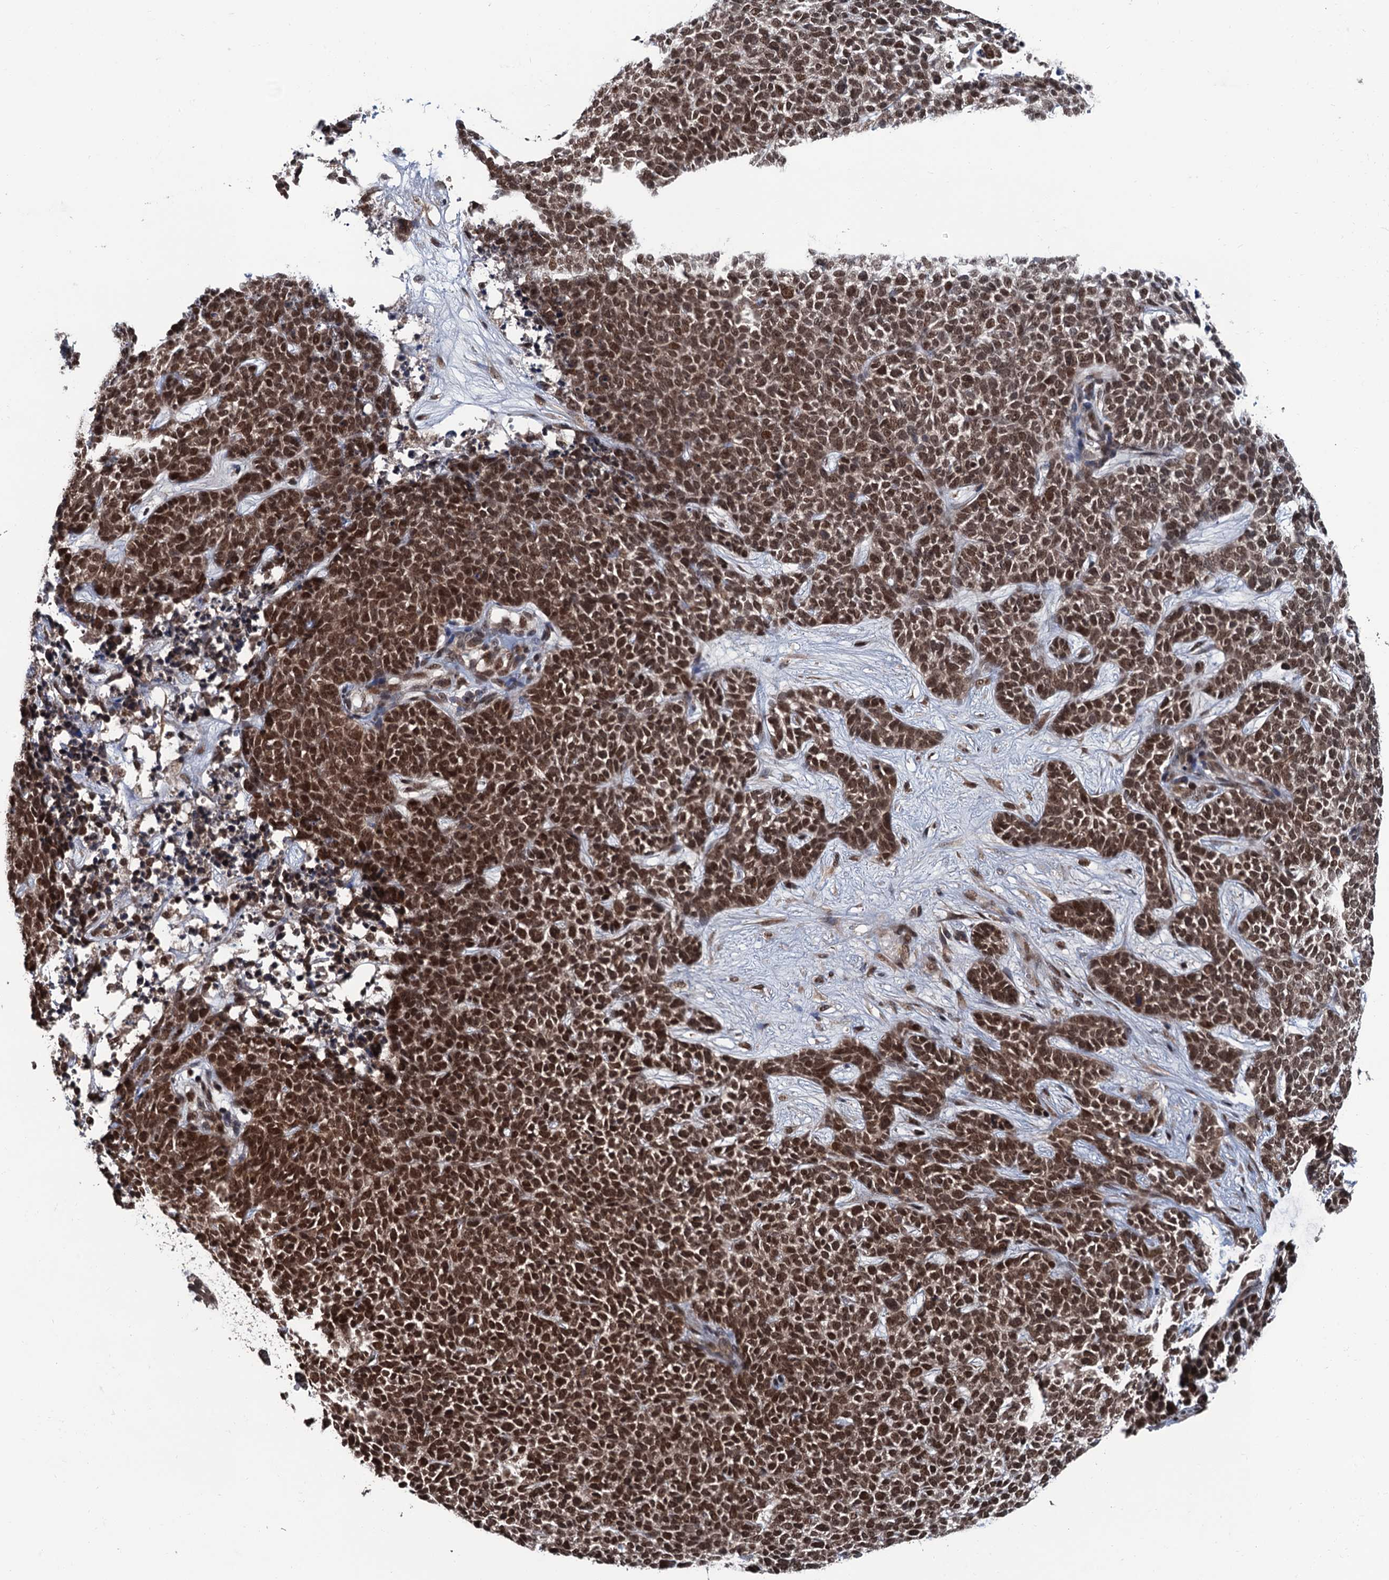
{"staining": {"intensity": "strong", "quantity": ">75%", "location": "nuclear"}, "tissue": "skin cancer", "cell_type": "Tumor cells", "image_type": "cancer", "snomed": [{"axis": "morphology", "description": "Basal cell carcinoma"}, {"axis": "topography", "description": "Skin"}], "caption": "DAB (3,3'-diaminobenzidine) immunohistochemical staining of basal cell carcinoma (skin) demonstrates strong nuclear protein expression in about >75% of tumor cells. Immunohistochemistry (ihc) stains the protein of interest in brown and the nuclei are stained blue.", "gene": "RASSF4", "patient": {"sex": "female", "age": 84}}